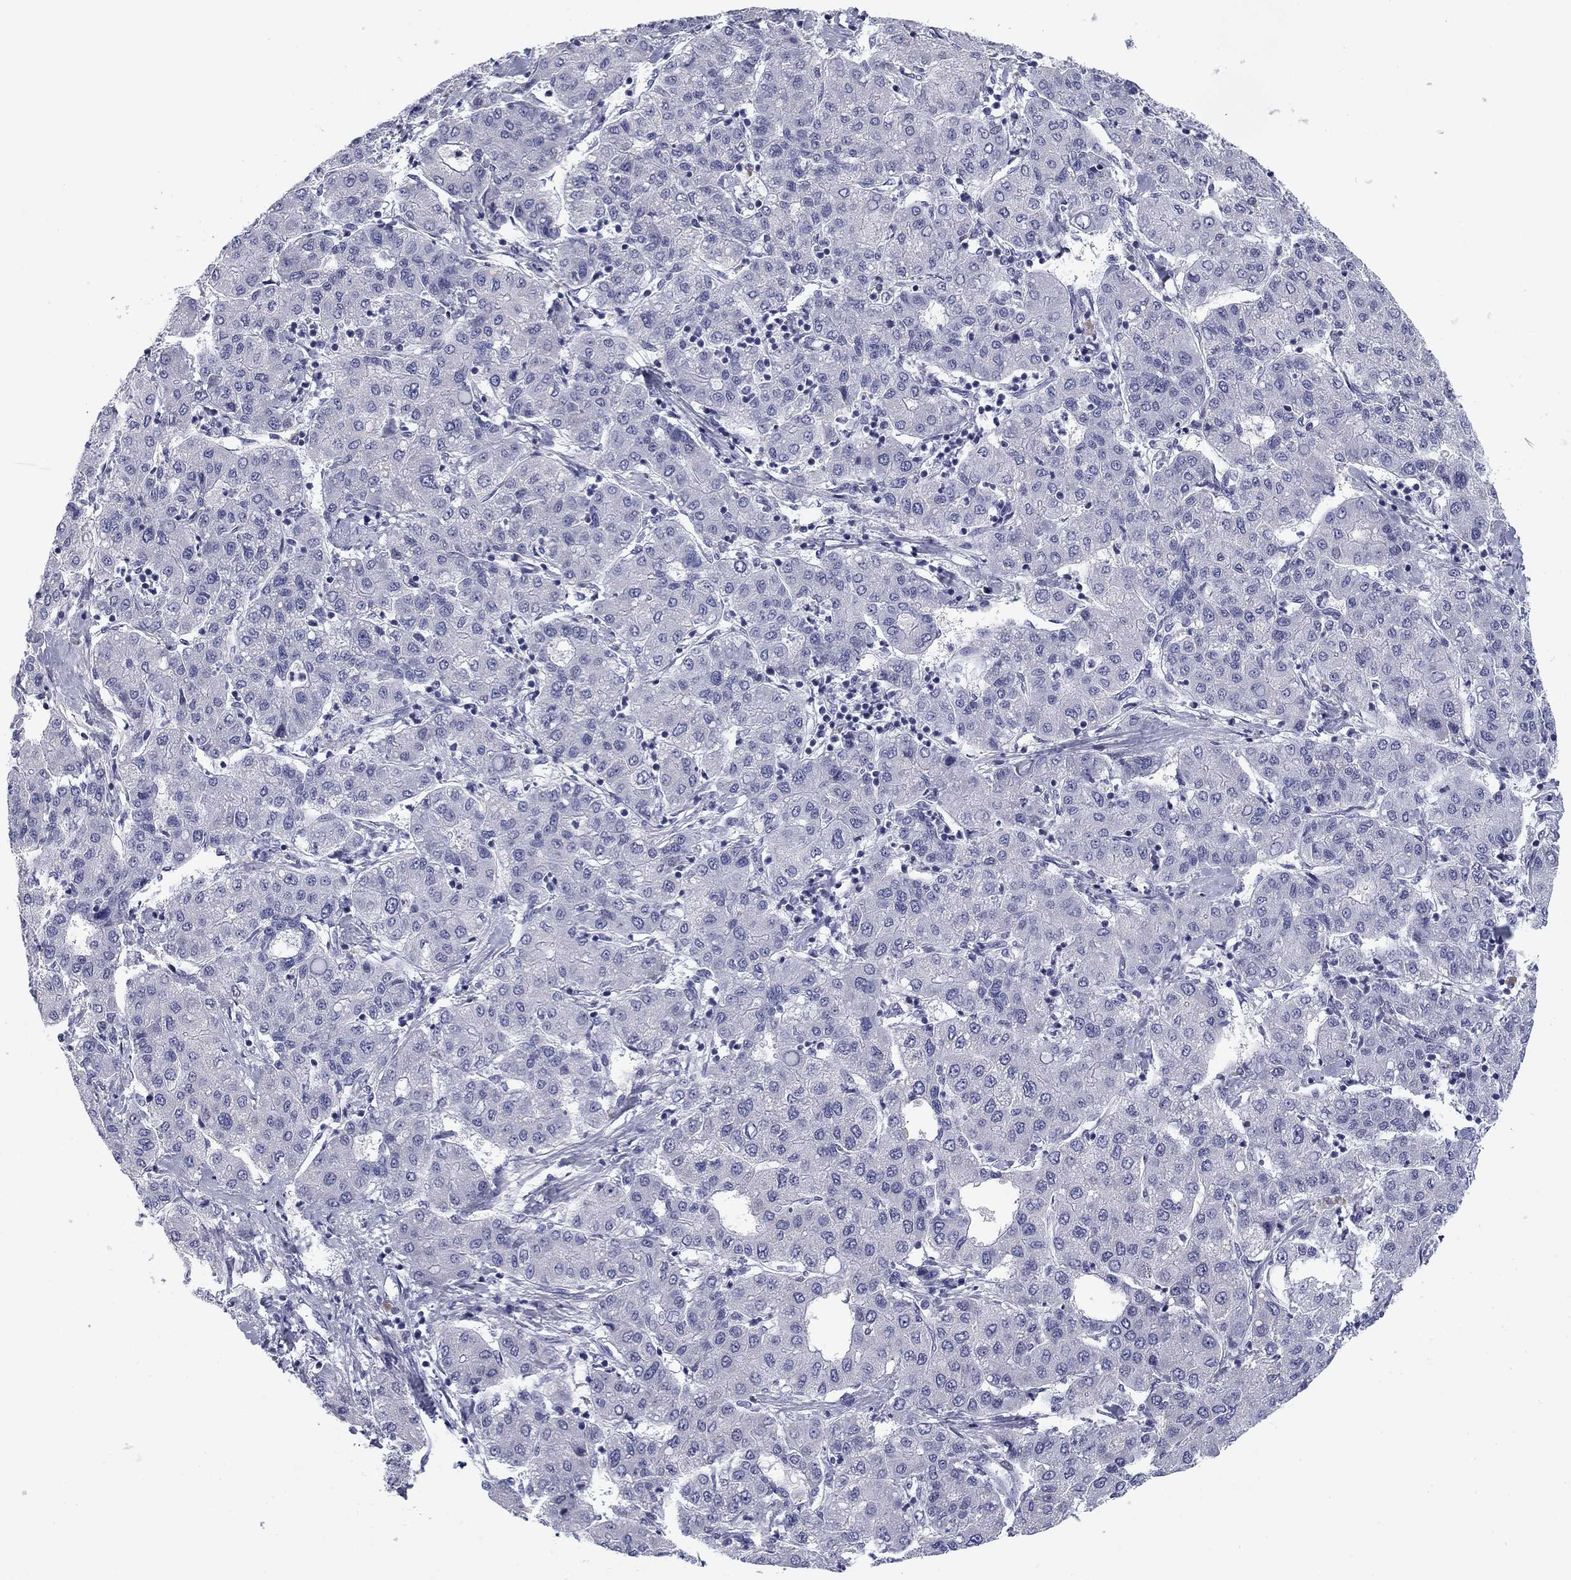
{"staining": {"intensity": "negative", "quantity": "none", "location": "none"}, "tissue": "liver cancer", "cell_type": "Tumor cells", "image_type": "cancer", "snomed": [{"axis": "morphology", "description": "Carcinoma, Hepatocellular, NOS"}, {"axis": "topography", "description": "Liver"}], "caption": "The image demonstrates no staining of tumor cells in hepatocellular carcinoma (liver). (Immunohistochemistry (ihc), brightfield microscopy, high magnification).", "gene": "PRPH", "patient": {"sex": "male", "age": 65}}